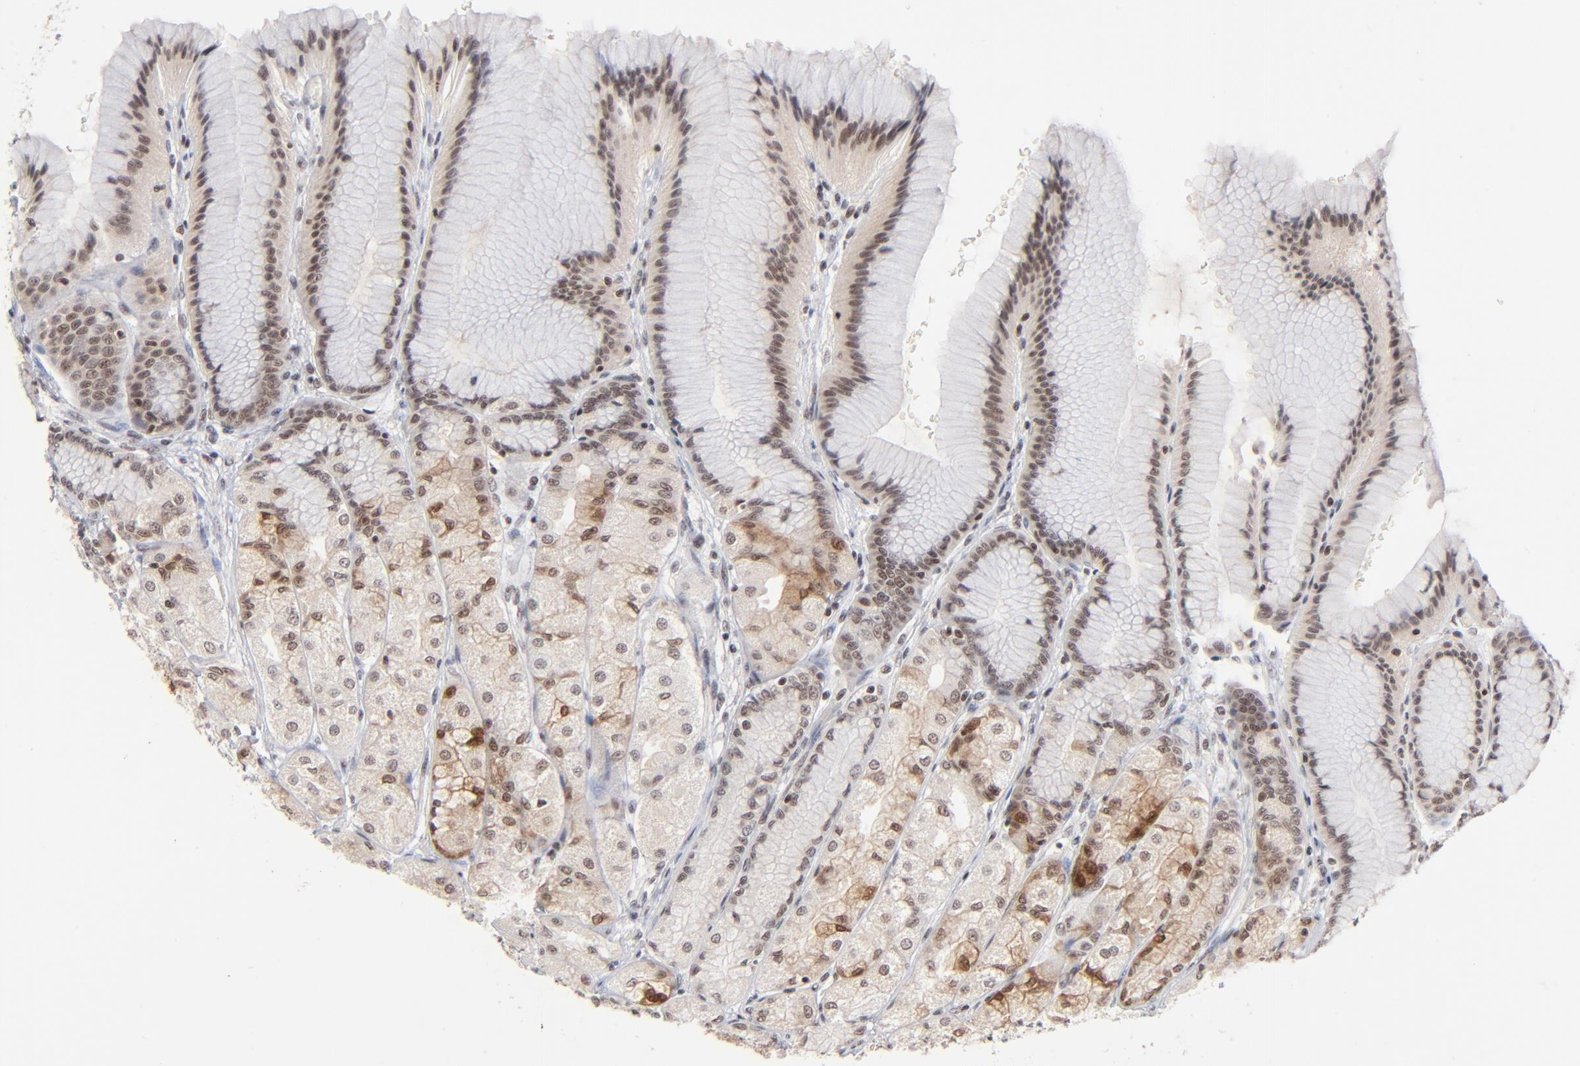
{"staining": {"intensity": "weak", "quantity": "25%-75%", "location": "nuclear"}, "tissue": "stomach", "cell_type": "Glandular cells", "image_type": "normal", "snomed": [{"axis": "morphology", "description": "Normal tissue, NOS"}, {"axis": "morphology", "description": "Adenocarcinoma, NOS"}, {"axis": "topography", "description": "Stomach"}, {"axis": "topography", "description": "Stomach, lower"}], "caption": "The photomicrograph shows immunohistochemical staining of normal stomach. There is weak nuclear staining is present in approximately 25%-75% of glandular cells. (DAB IHC with brightfield microscopy, high magnification).", "gene": "ZNF143", "patient": {"sex": "female", "age": 65}}